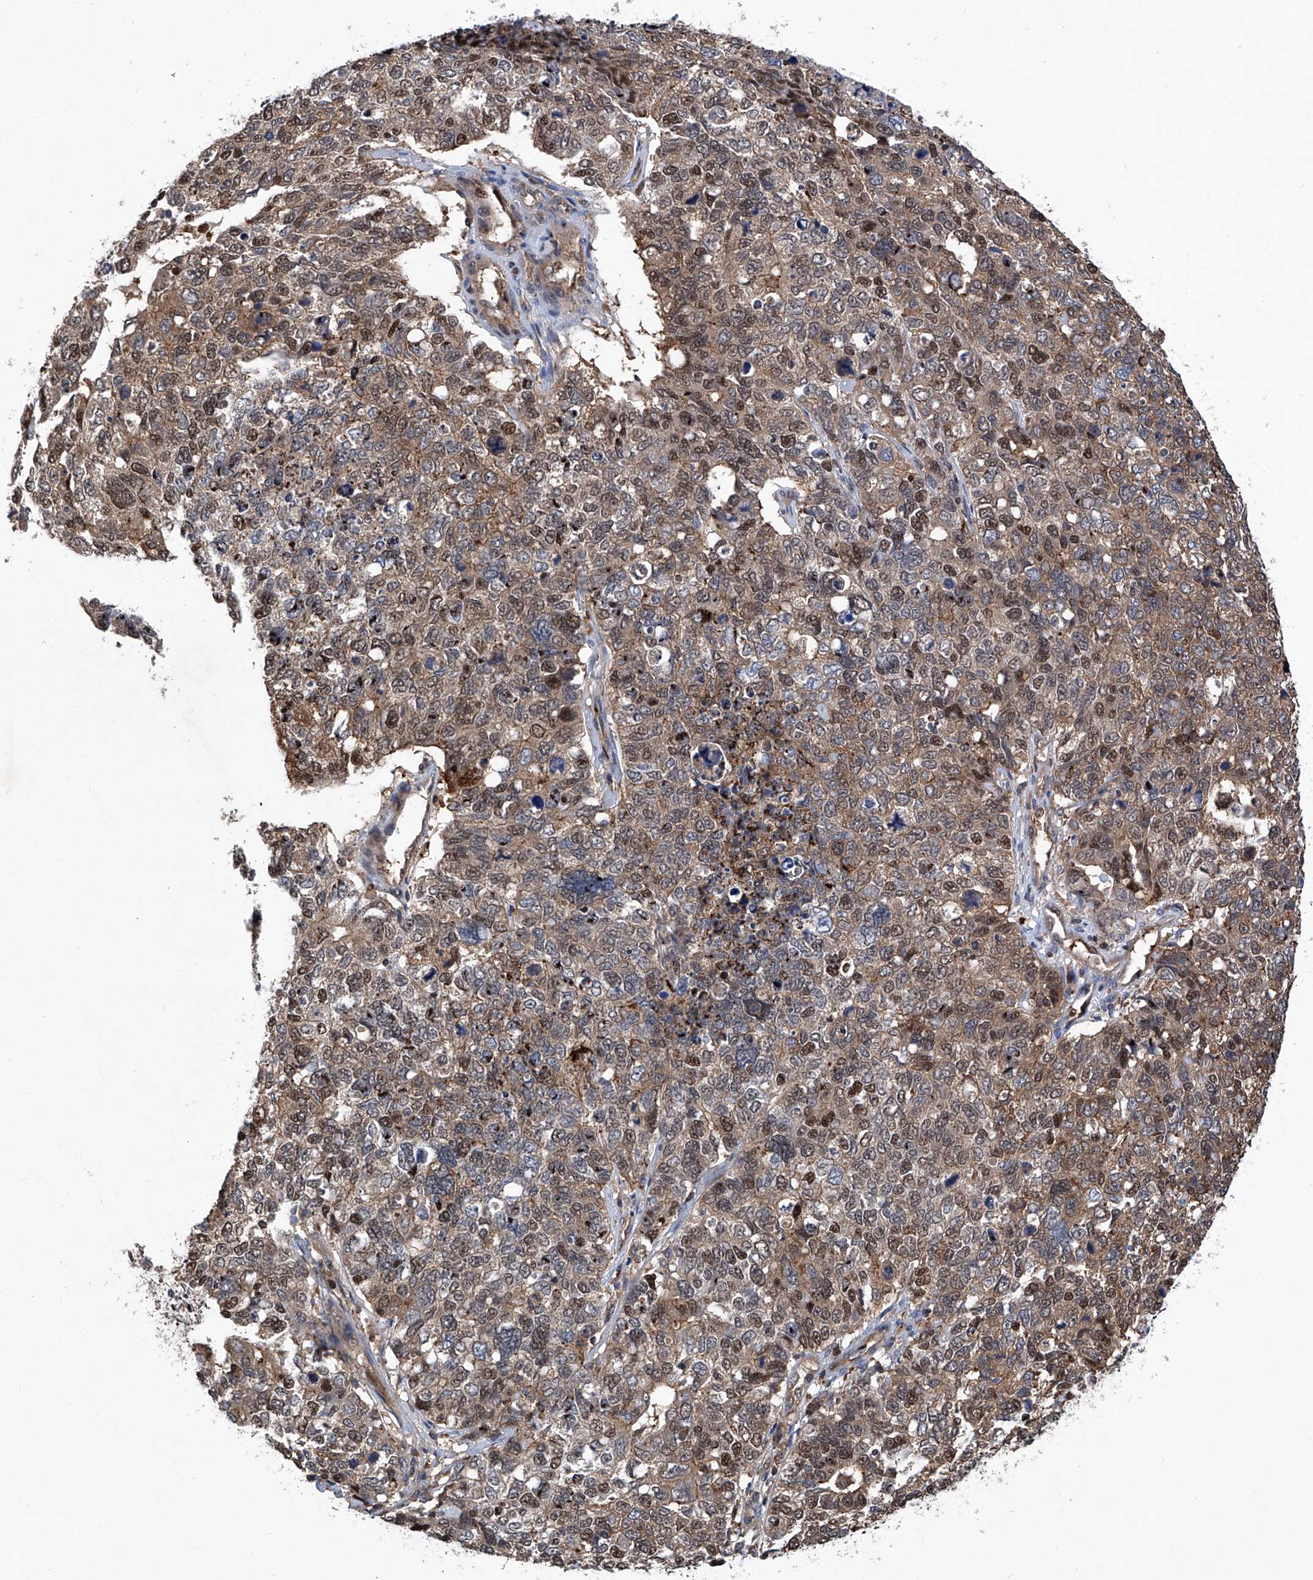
{"staining": {"intensity": "moderate", "quantity": ">75%", "location": "cytoplasmic/membranous,nuclear"}, "tissue": "cervical cancer", "cell_type": "Tumor cells", "image_type": "cancer", "snomed": [{"axis": "morphology", "description": "Squamous cell carcinoma, NOS"}, {"axis": "topography", "description": "Cervix"}], "caption": "This micrograph demonstrates immunohistochemistry (IHC) staining of human cervical cancer, with medium moderate cytoplasmic/membranous and nuclear expression in approximately >75% of tumor cells.", "gene": "NT5C3A", "patient": {"sex": "female", "age": 63}}